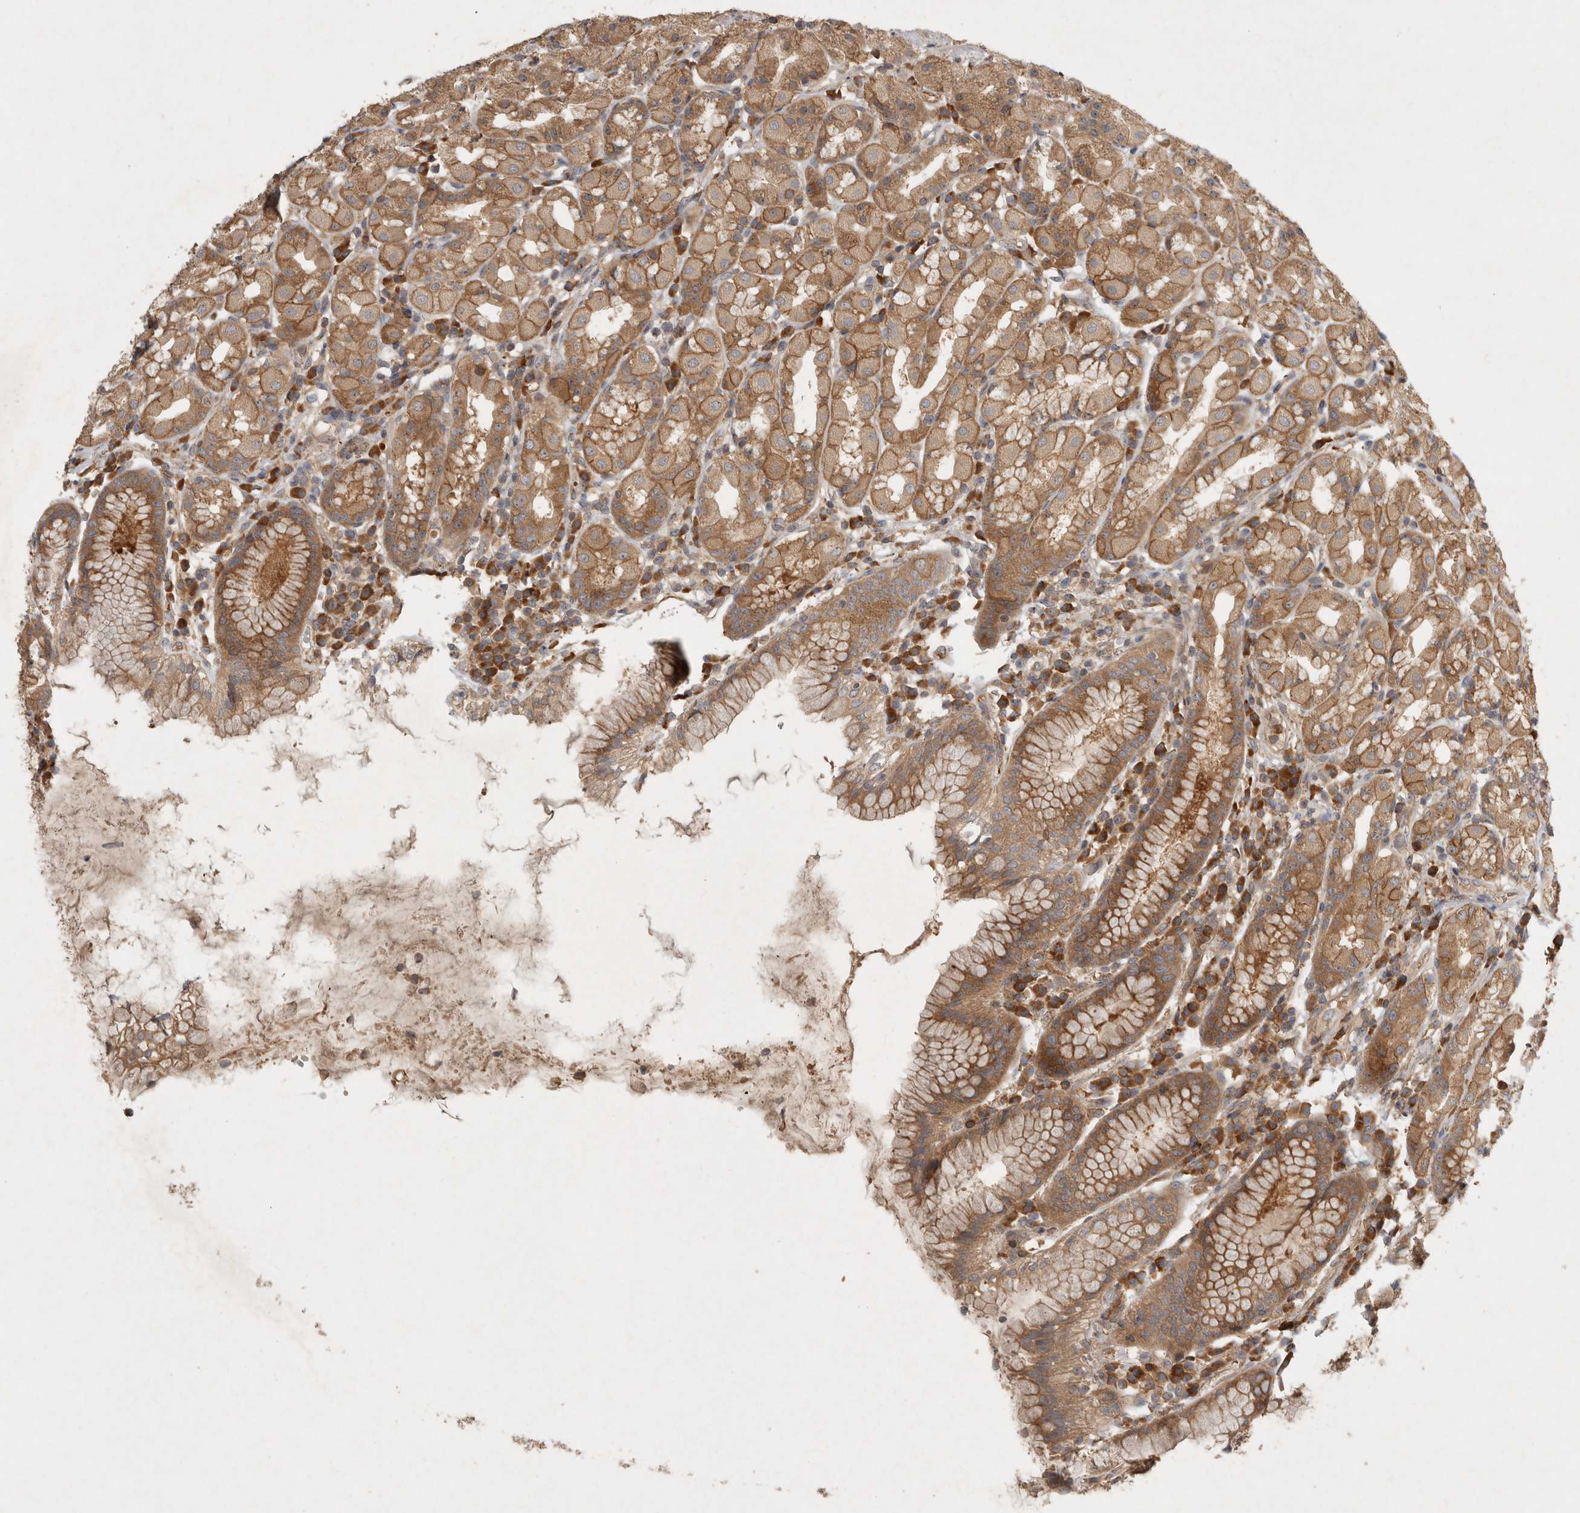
{"staining": {"intensity": "moderate", "quantity": ">75%", "location": "cytoplasmic/membranous"}, "tissue": "stomach", "cell_type": "Glandular cells", "image_type": "normal", "snomed": [{"axis": "morphology", "description": "Normal tissue, NOS"}, {"axis": "topography", "description": "Stomach, lower"}], "caption": "IHC photomicrograph of benign stomach: stomach stained using immunohistochemistry shows medium levels of moderate protein expression localized specifically in the cytoplasmic/membranous of glandular cells, appearing as a cytoplasmic/membranous brown color.", "gene": "VEPH1", "patient": {"sex": "female", "age": 56}}